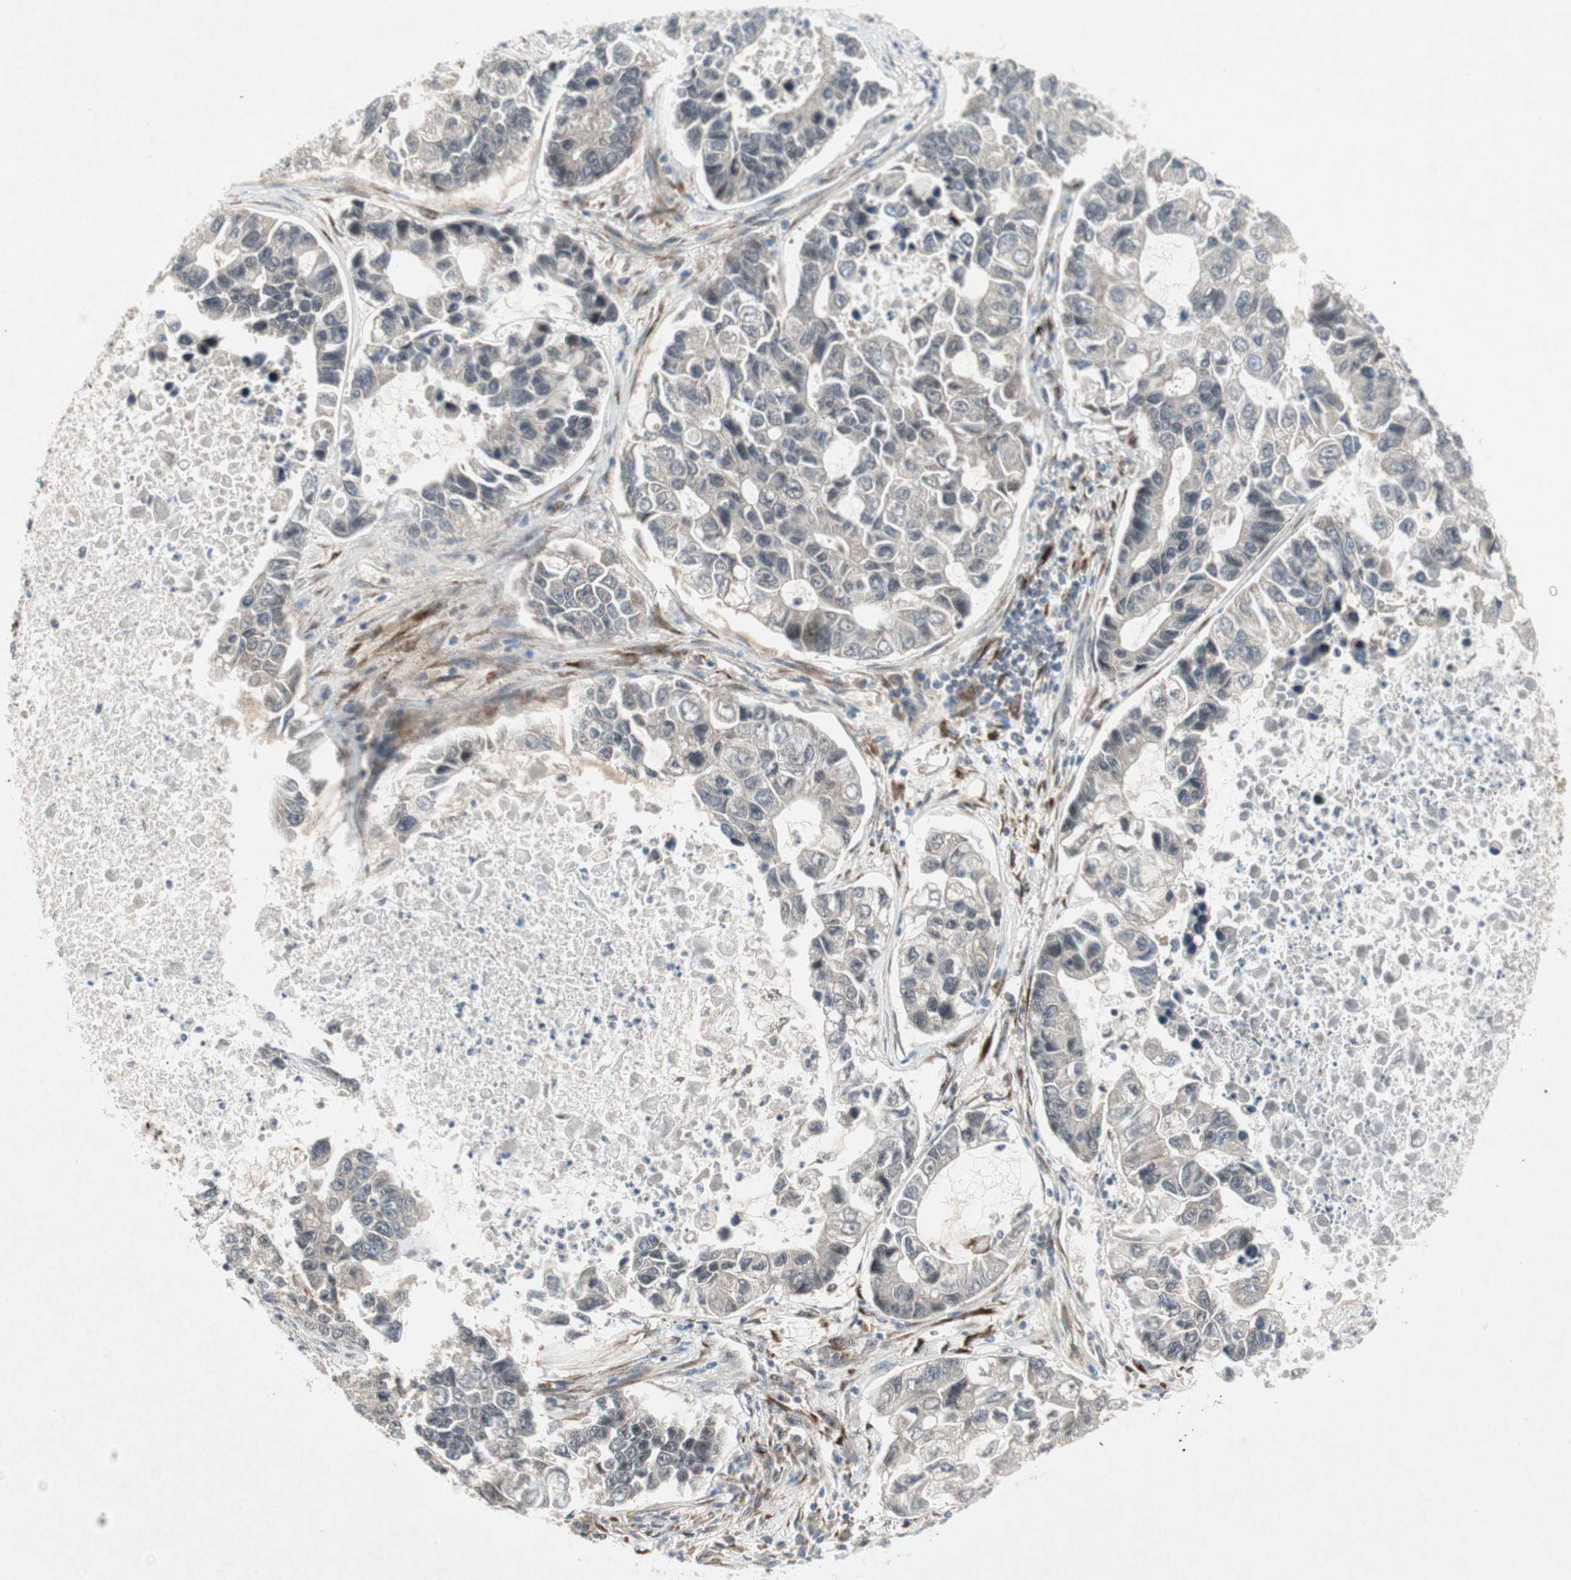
{"staining": {"intensity": "negative", "quantity": "none", "location": "none"}, "tissue": "lung cancer", "cell_type": "Tumor cells", "image_type": "cancer", "snomed": [{"axis": "morphology", "description": "Adenocarcinoma, NOS"}, {"axis": "topography", "description": "Lung"}], "caption": "An immunohistochemistry (IHC) histopathology image of lung cancer is shown. There is no staining in tumor cells of lung cancer.", "gene": "TCF12", "patient": {"sex": "female", "age": 51}}